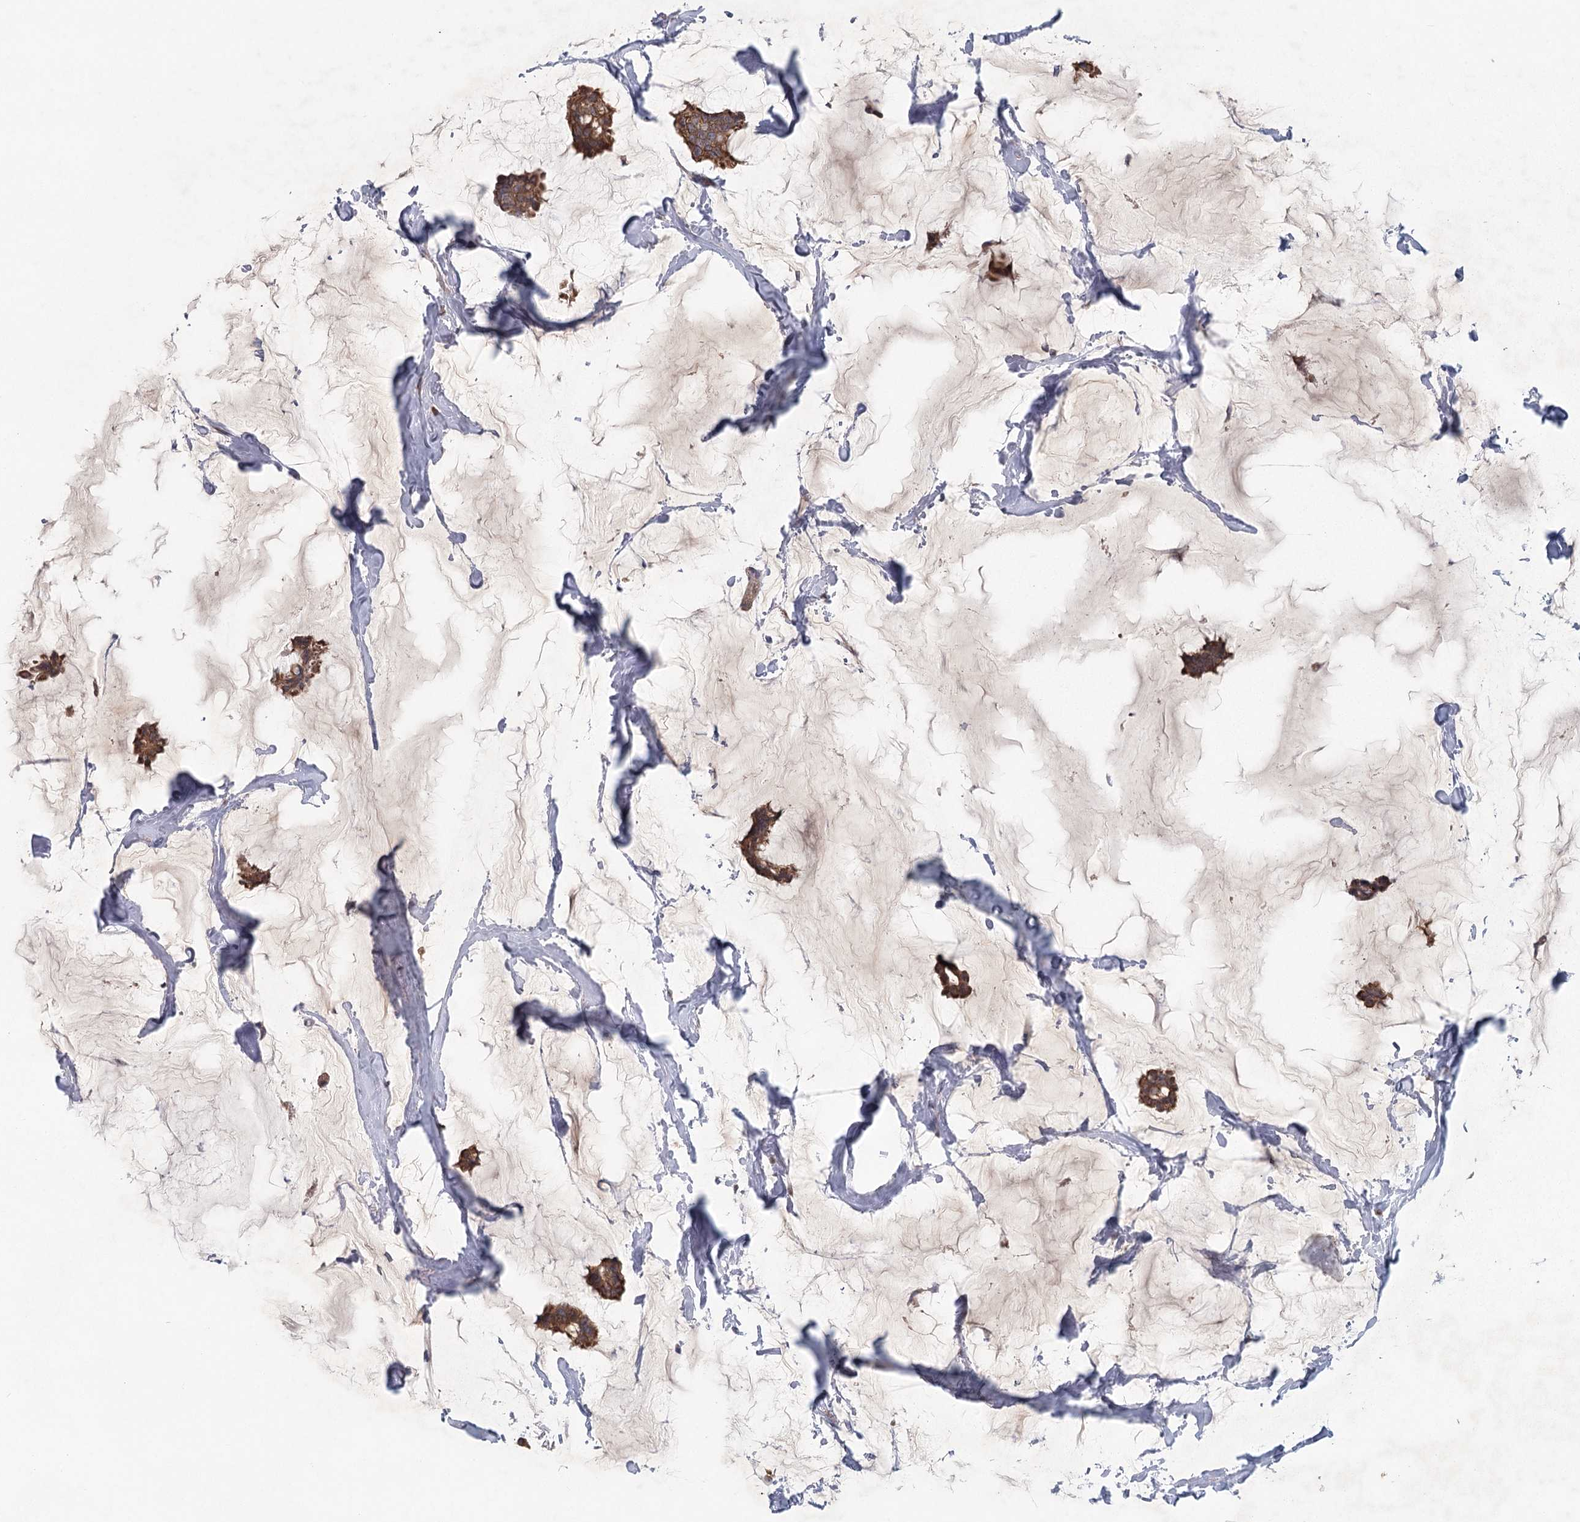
{"staining": {"intensity": "moderate", "quantity": ">75%", "location": "cytoplasmic/membranous"}, "tissue": "breast cancer", "cell_type": "Tumor cells", "image_type": "cancer", "snomed": [{"axis": "morphology", "description": "Duct carcinoma"}, {"axis": "topography", "description": "Breast"}], "caption": "Brown immunohistochemical staining in breast cancer (infiltrating ductal carcinoma) shows moderate cytoplasmic/membranous expression in approximately >75% of tumor cells.", "gene": "LRRC14B", "patient": {"sex": "female", "age": 93}}